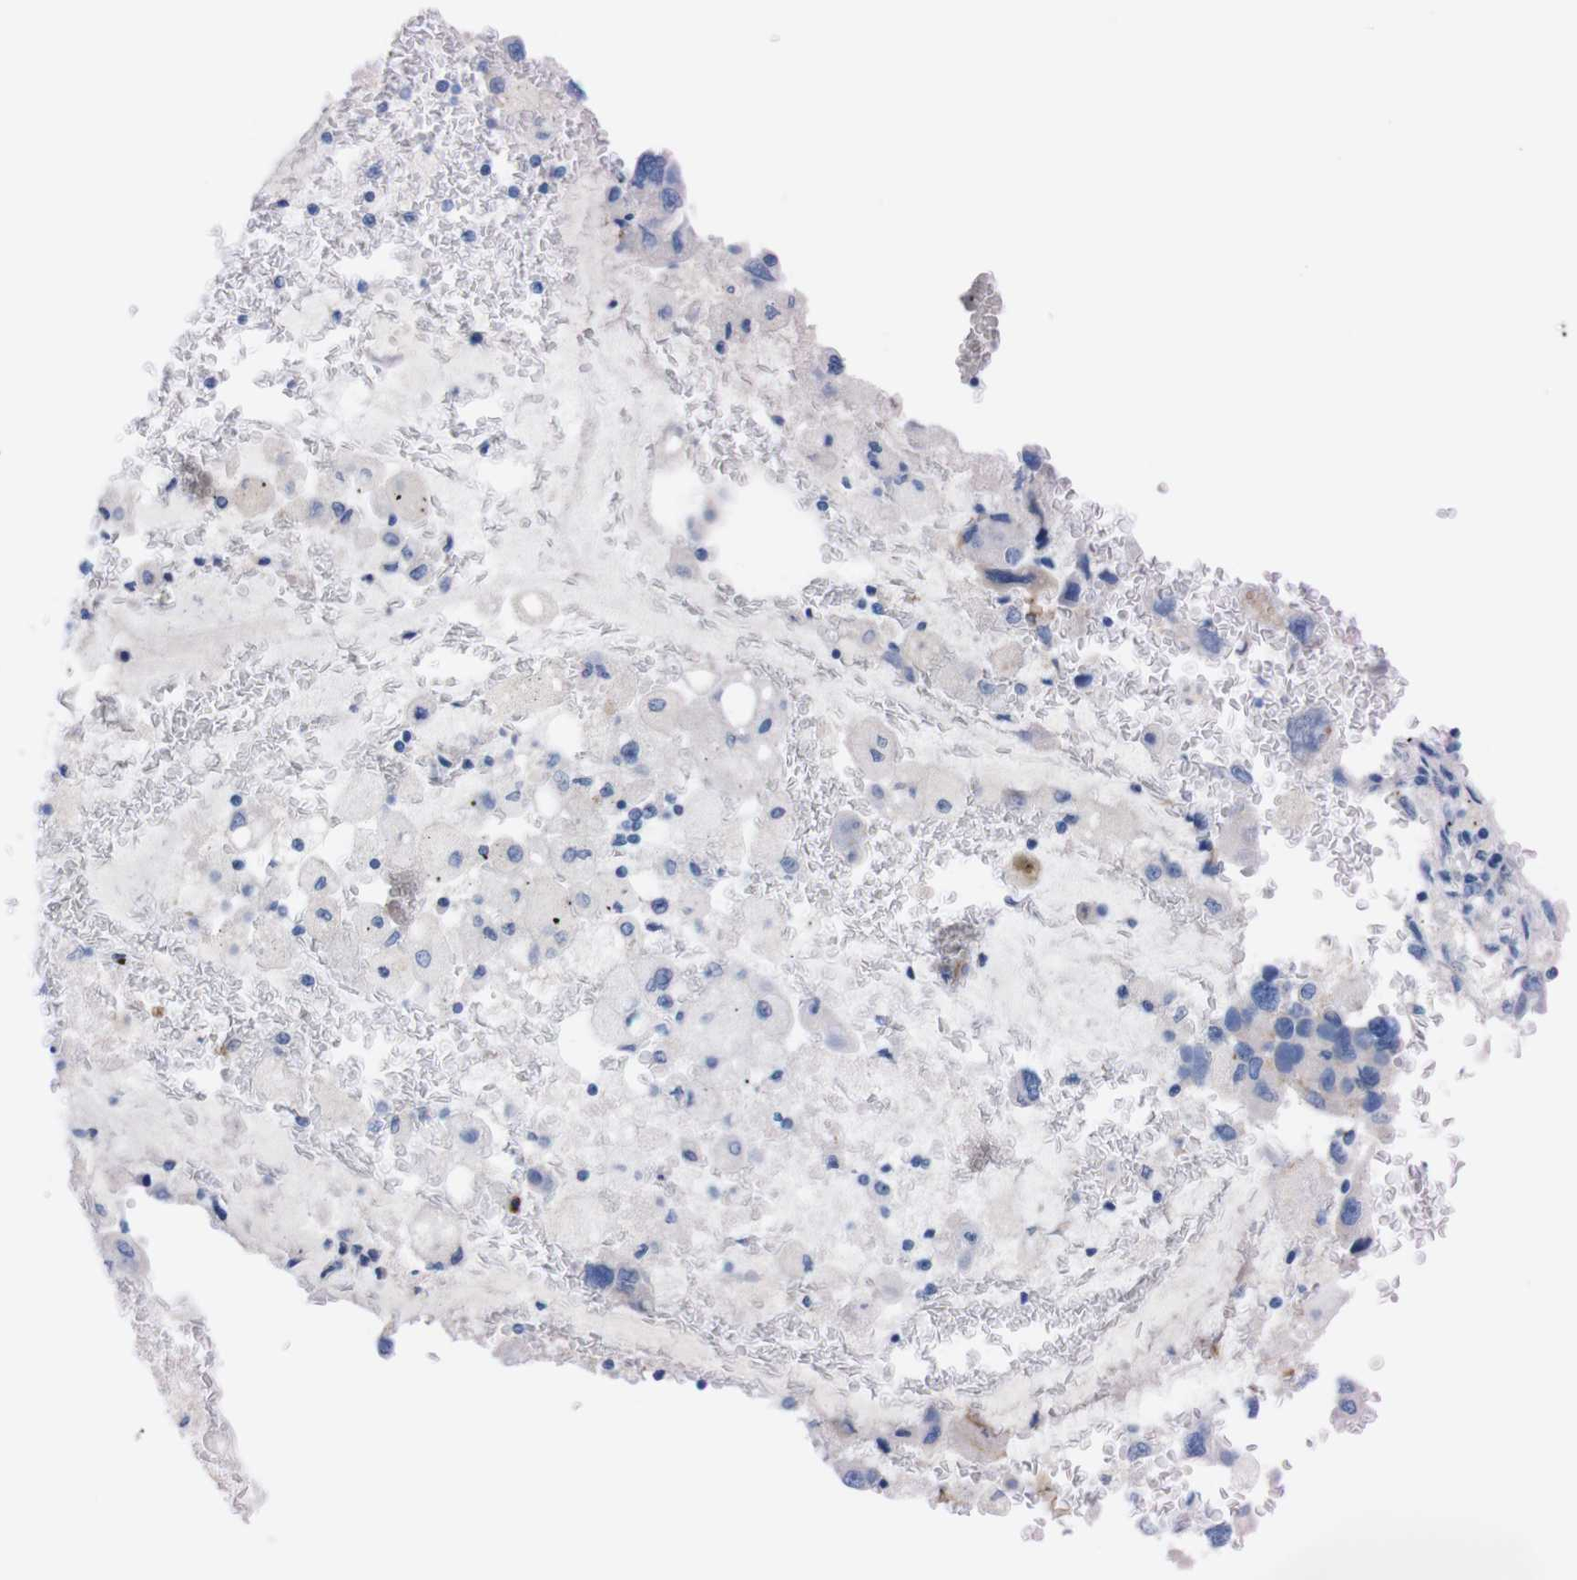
{"staining": {"intensity": "moderate", "quantity": ">75%", "location": "cytoplasmic/membranous"}, "tissue": "bronchus", "cell_type": "Respiratory epithelial cells", "image_type": "normal", "snomed": [{"axis": "morphology", "description": "Normal tissue, NOS"}, {"axis": "morphology", "description": "Adenocarcinoma, NOS"}, {"axis": "morphology", "description": "Adenocarcinoma, metastatic, NOS"}, {"axis": "topography", "description": "Lymph node"}, {"axis": "topography", "description": "Bronchus"}, {"axis": "topography", "description": "Lung"}], "caption": "Normal bronchus was stained to show a protein in brown. There is medium levels of moderate cytoplasmic/membranous positivity in about >75% of respiratory epithelial cells. Immunohistochemistry stains the protein in brown and the nuclei are stained blue.", "gene": "TMEM243", "patient": {"sex": "female", "age": 54}}